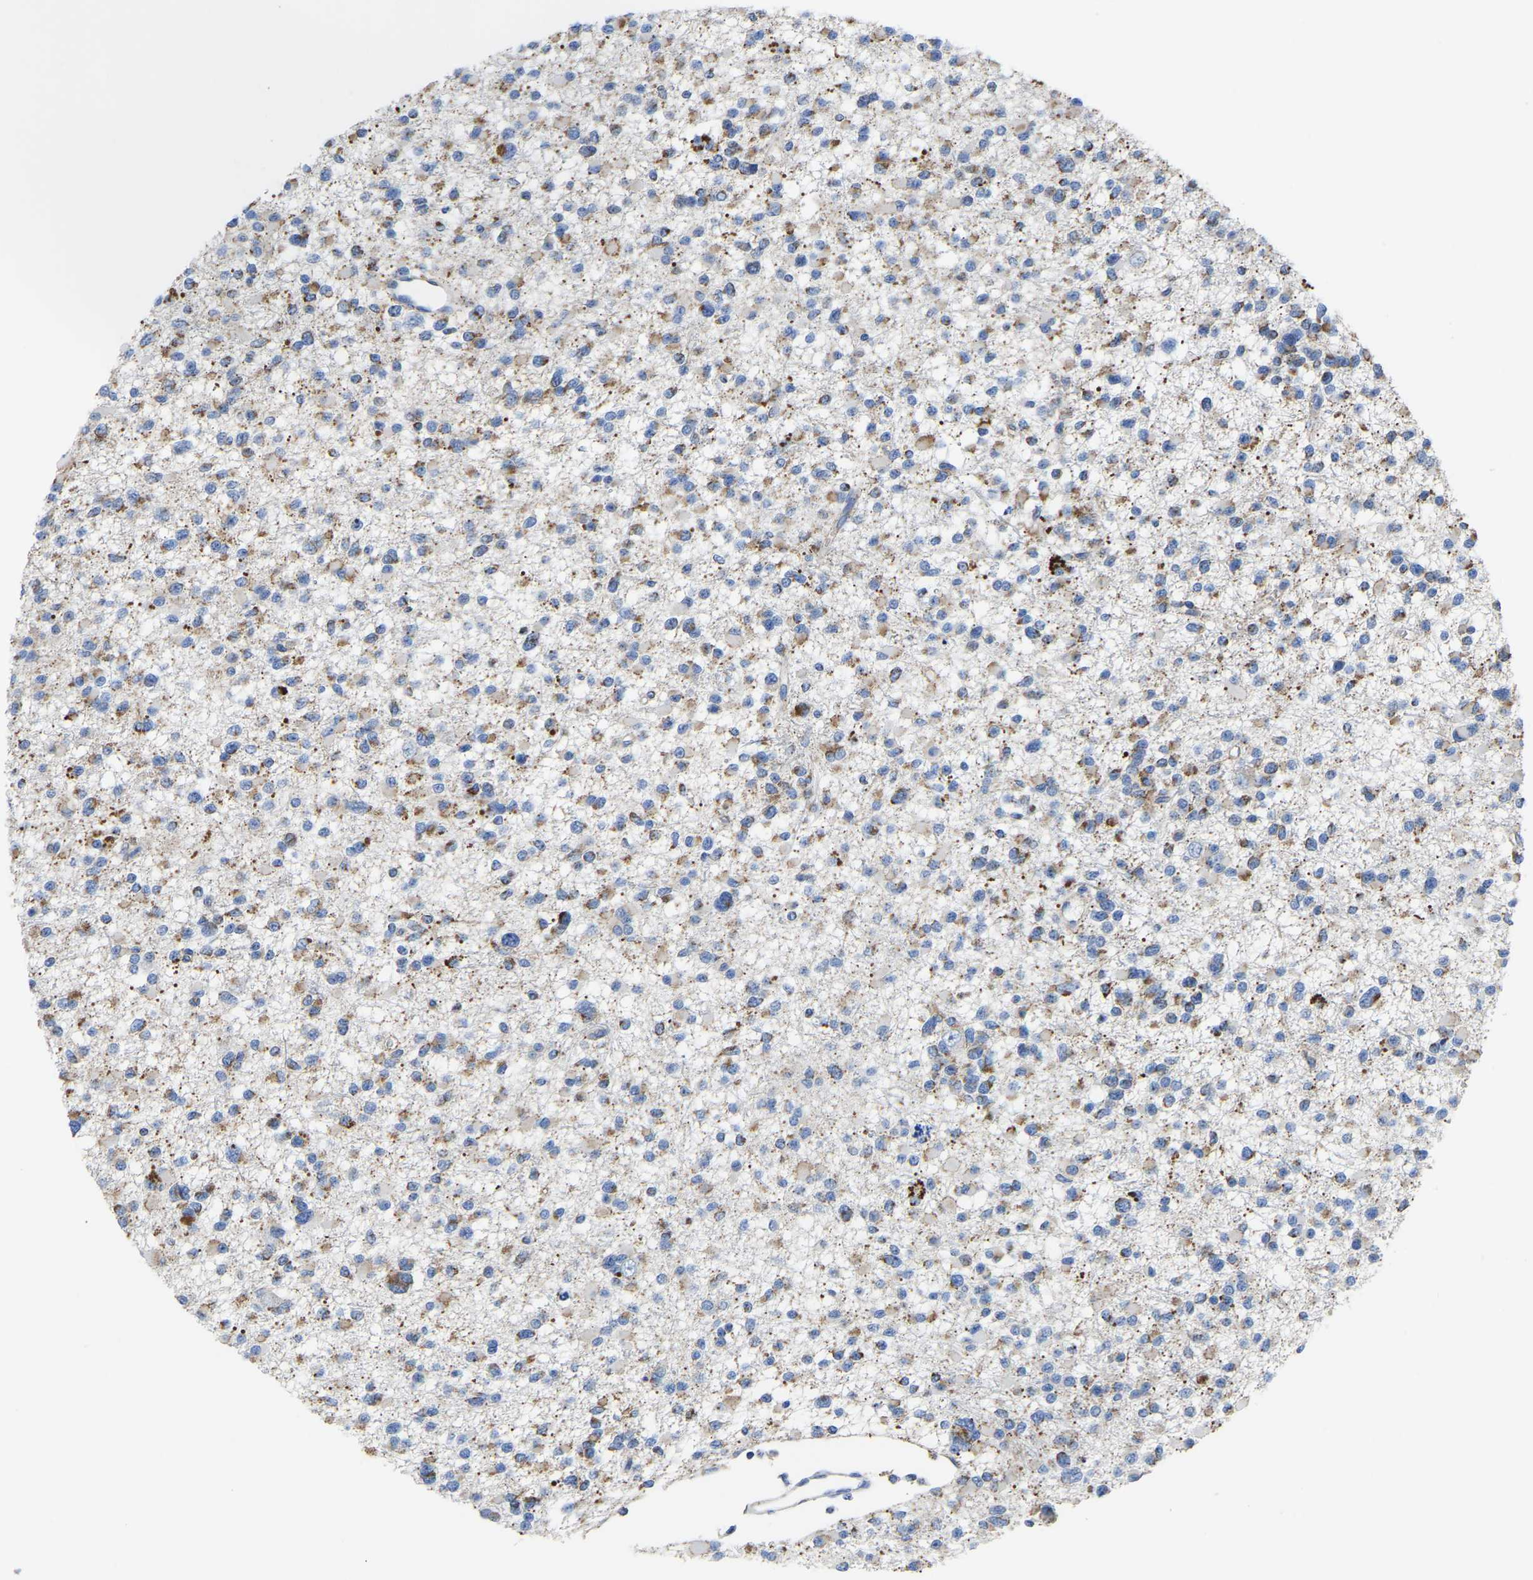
{"staining": {"intensity": "weak", "quantity": ">75%", "location": "cytoplasmic/membranous"}, "tissue": "glioma", "cell_type": "Tumor cells", "image_type": "cancer", "snomed": [{"axis": "morphology", "description": "Glioma, malignant, Low grade"}, {"axis": "topography", "description": "Brain"}], "caption": "A micrograph of human low-grade glioma (malignant) stained for a protein shows weak cytoplasmic/membranous brown staining in tumor cells.", "gene": "ETFA", "patient": {"sex": "female", "age": 22}}